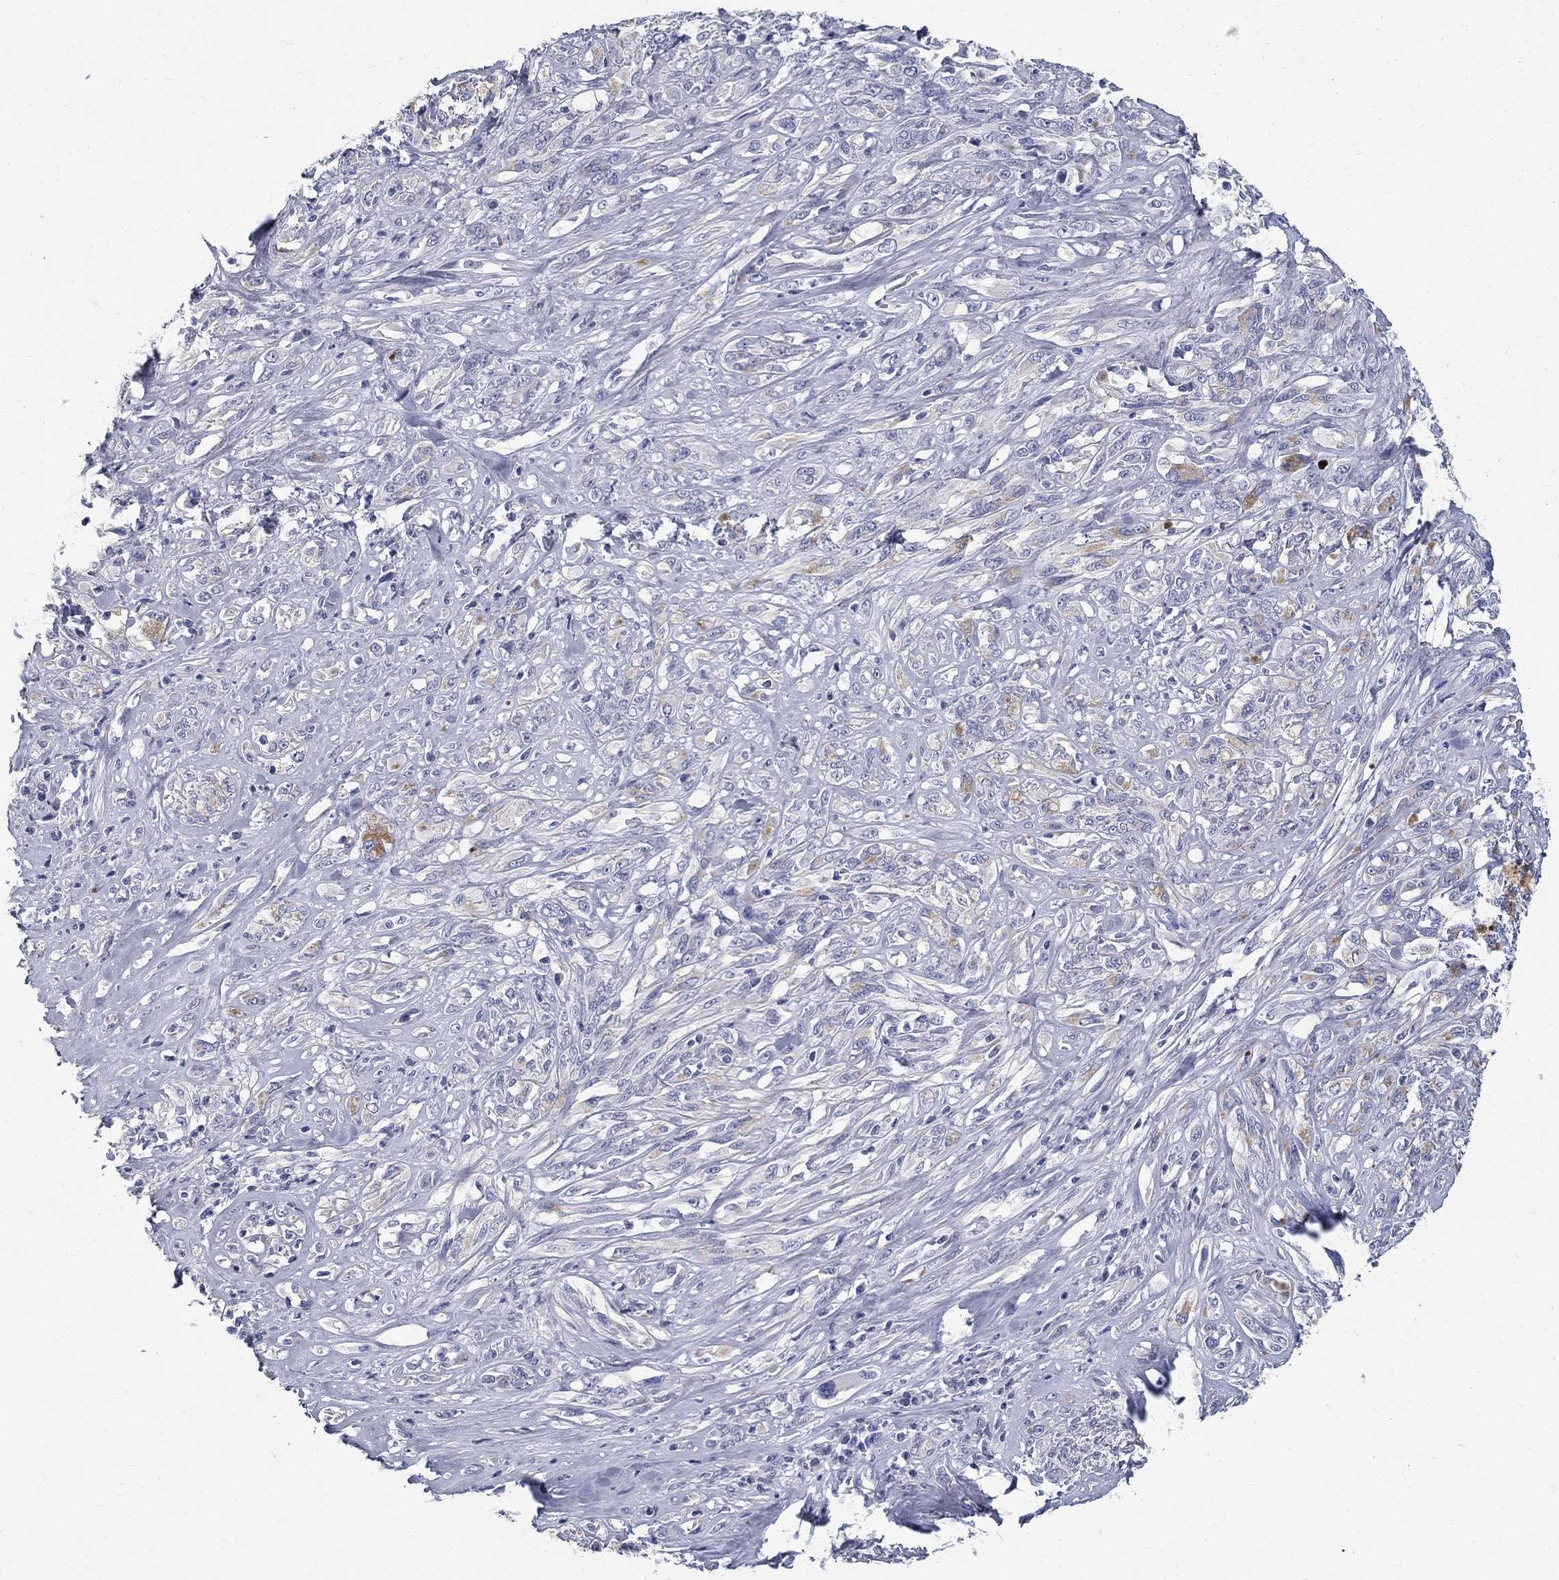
{"staining": {"intensity": "negative", "quantity": "none", "location": "none"}, "tissue": "melanoma", "cell_type": "Tumor cells", "image_type": "cancer", "snomed": [{"axis": "morphology", "description": "Malignant melanoma, NOS"}, {"axis": "topography", "description": "Skin"}], "caption": "High magnification brightfield microscopy of melanoma stained with DAB (3,3'-diaminobenzidine) (brown) and counterstained with hematoxylin (blue): tumor cells show no significant expression.", "gene": "TGM4", "patient": {"sex": "female", "age": 91}}